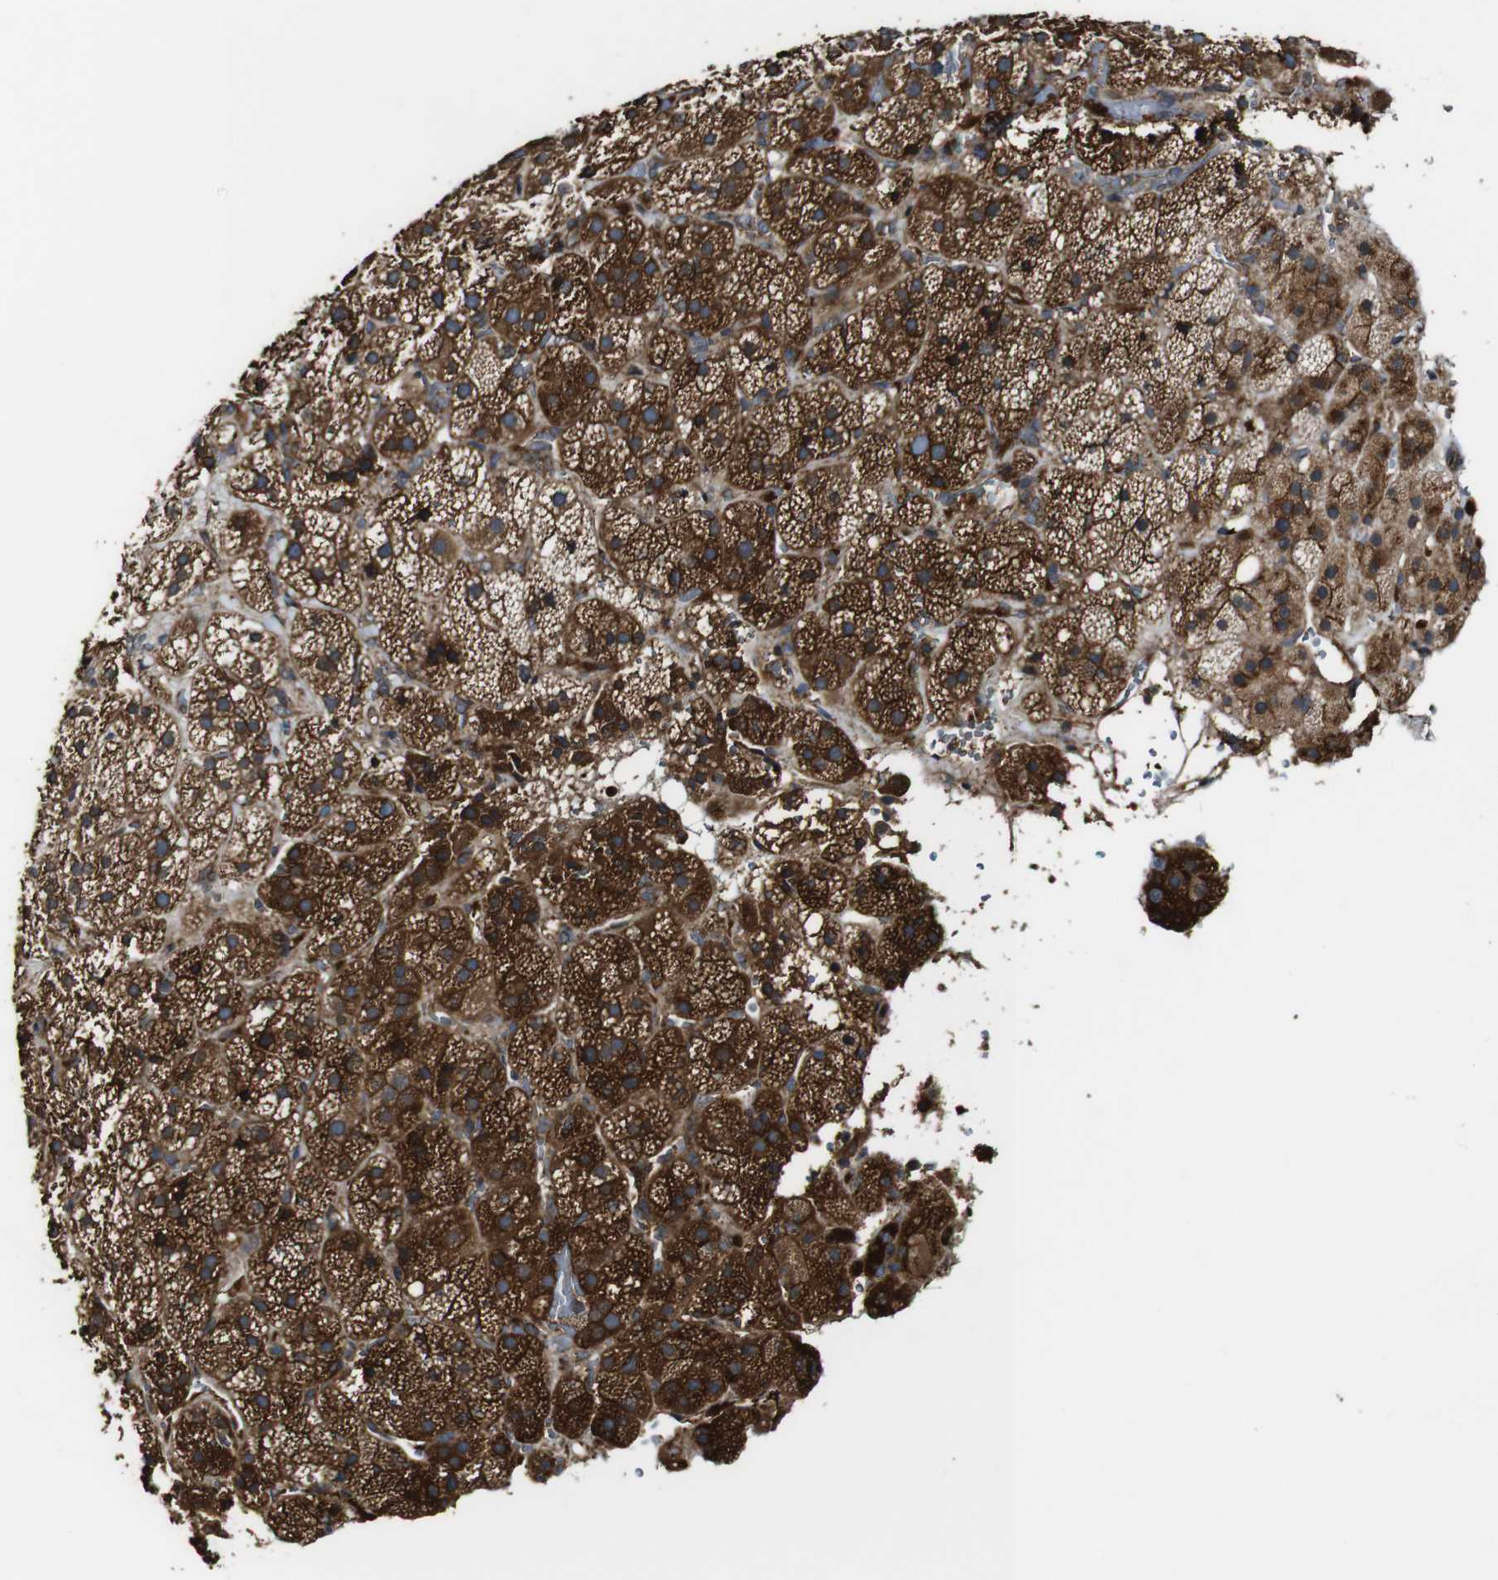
{"staining": {"intensity": "strong", "quantity": ">75%", "location": "cytoplasmic/membranous"}, "tissue": "adrenal gland", "cell_type": "Glandular cells", "image_type": "normal", "snomed": [{"axis": "morphology", "description": "Normal tissue, NOS"}, {"axis": "topography", "description": "Adrenal gland"}], "caption": "The histopathology image displays immunohistochemical staining of normal adrenal gland. There is strong cytoplasmic/membranous expression is seen in approximately >75% of glandular cells.", "gene": "TNIK", "patient": {"sex": "female", "age": 59}}